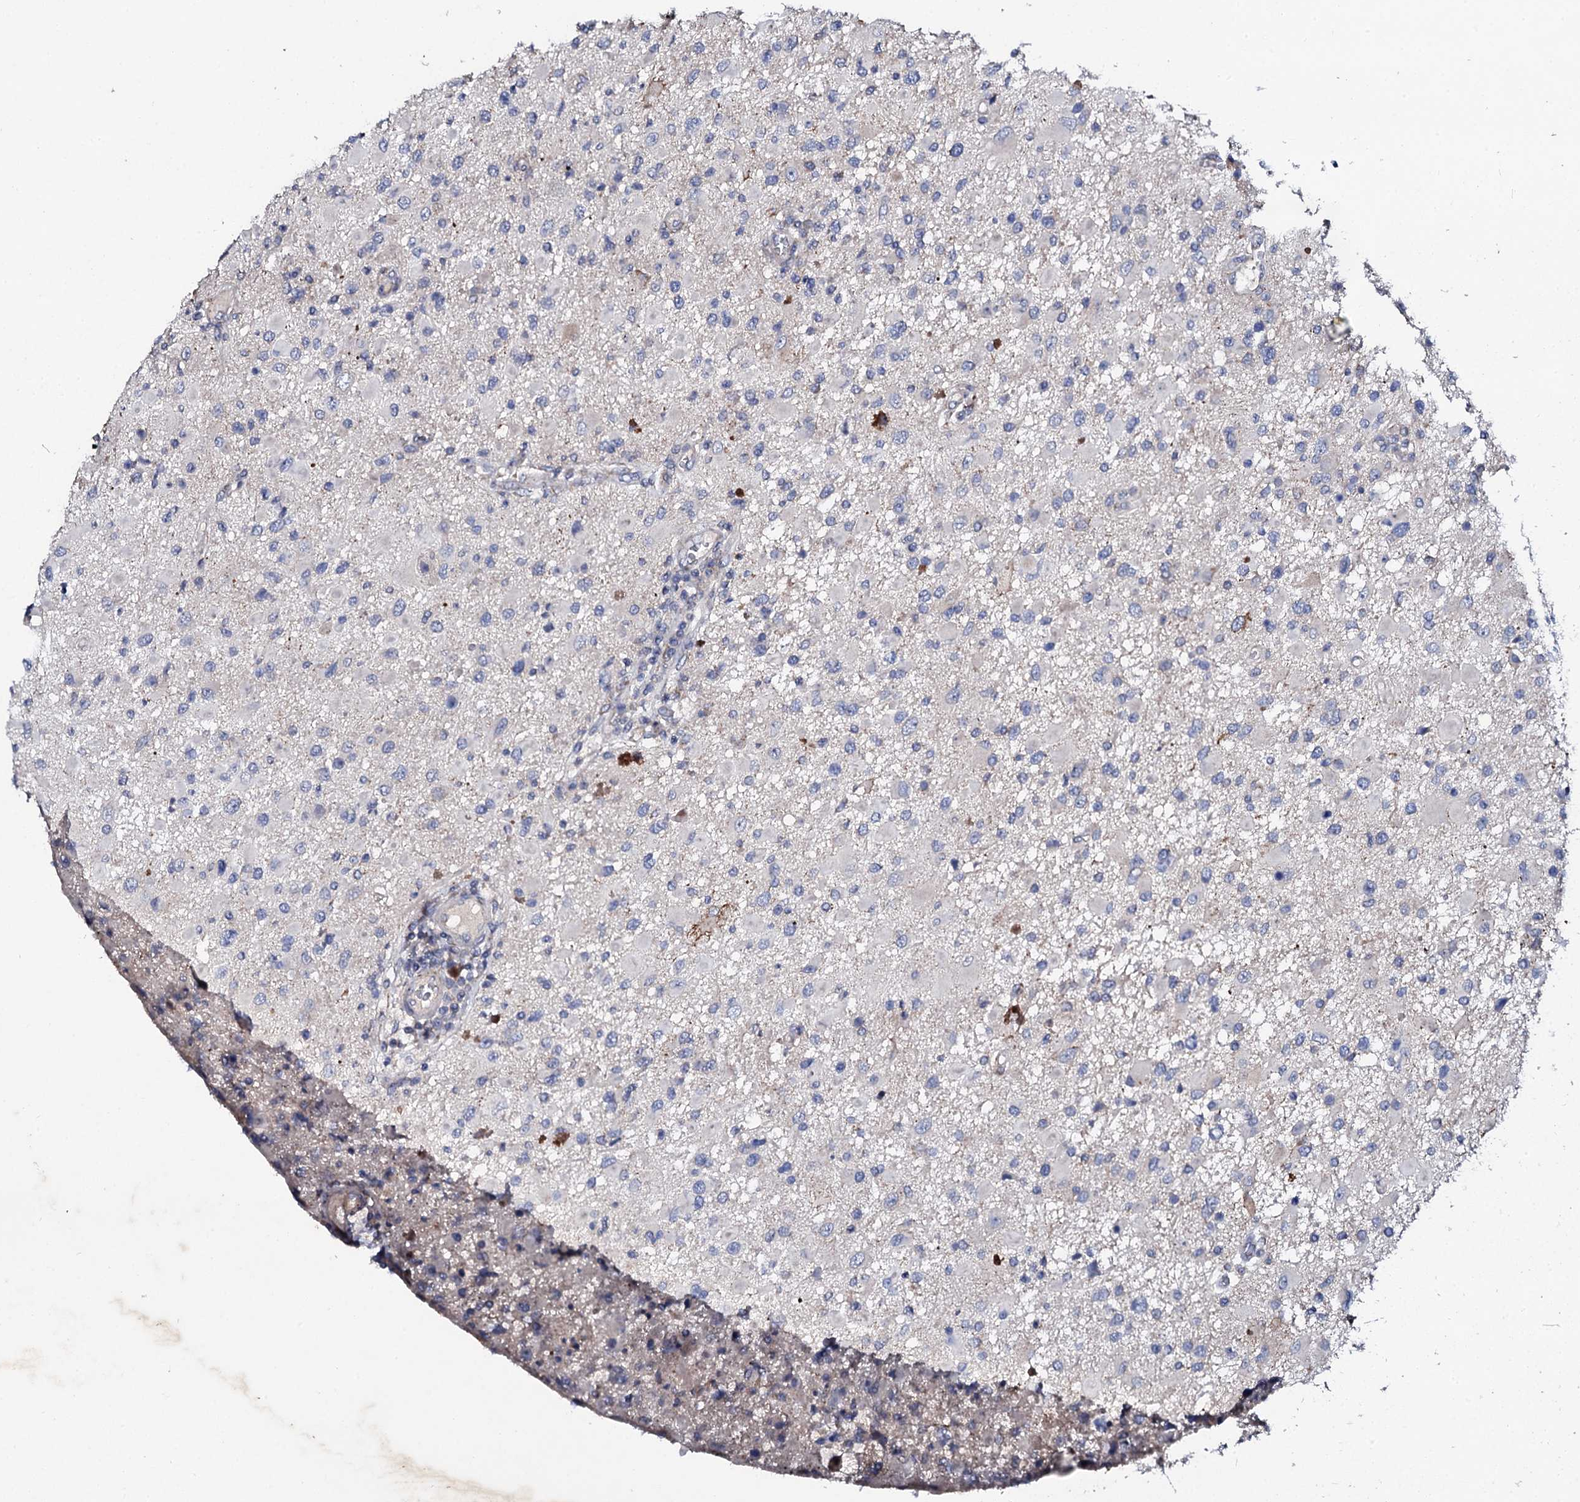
{"staining": {"intensity": "negative", "quantity": "none", "location": "none"}, "tissue": "glioma", "cell_type": "Tumor cells", "image_type": "cancer", "snomed": [{"axis": "morphology", "description": "Glioma, malignant, High grade"}, {"axis": "topography", "description": "Brain"}], "caption": "Tumor cells are negative for brown protein staining in malignant high-grade glioma. The staining is performed using DAB (3,3'-diaminobenzidine) brown chromogen with nuclei counter-stained in using hematoxylin.", "gene": "DBX1", "patient": {"sex": "male", "age": 53}}